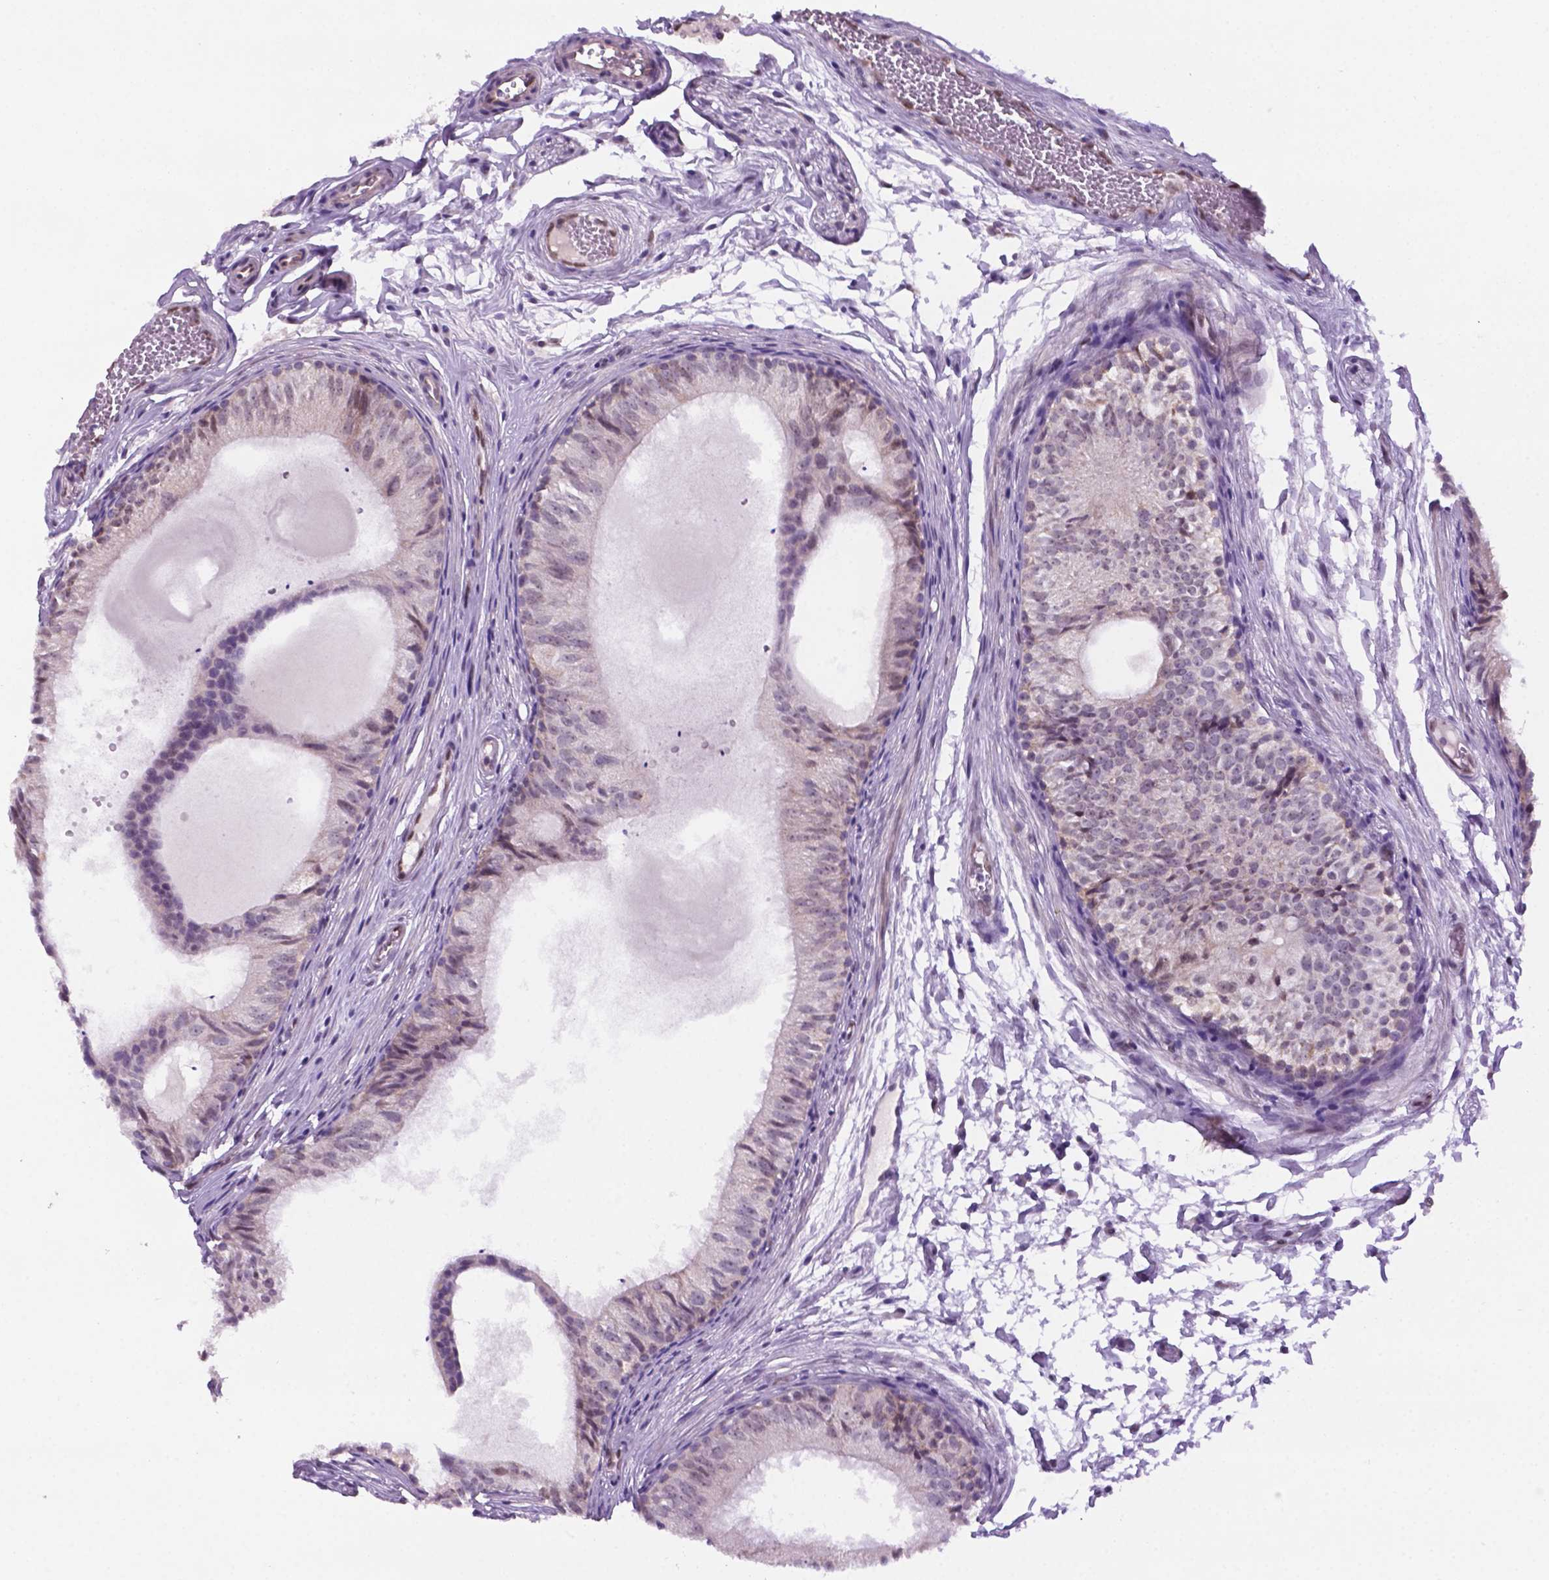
{"staining": {"intensity": "weak", "quantity": "<25%", "location": "nuclear"}, "tissue": "epididymis", "cell_type": "Glandular cells", "image_type": "normal", "snomed": [{"axis": "morphology", "description": "Normal tissue, NOS"}, {"axis": "topography", "description": "Epididymis"}], "caption": "This photomicrograph is of benign epididymis stained with immunohistochemistry to label a protein in brown with the nuclei are counter-stained blue. There is no staining in glandular cells. (DAB (3,3'-diaminobenzidine) immunohistochemistry (IHC), high magnification).", "gene": "C18orf21", "patient": {"sex": "male", "age": 25}}